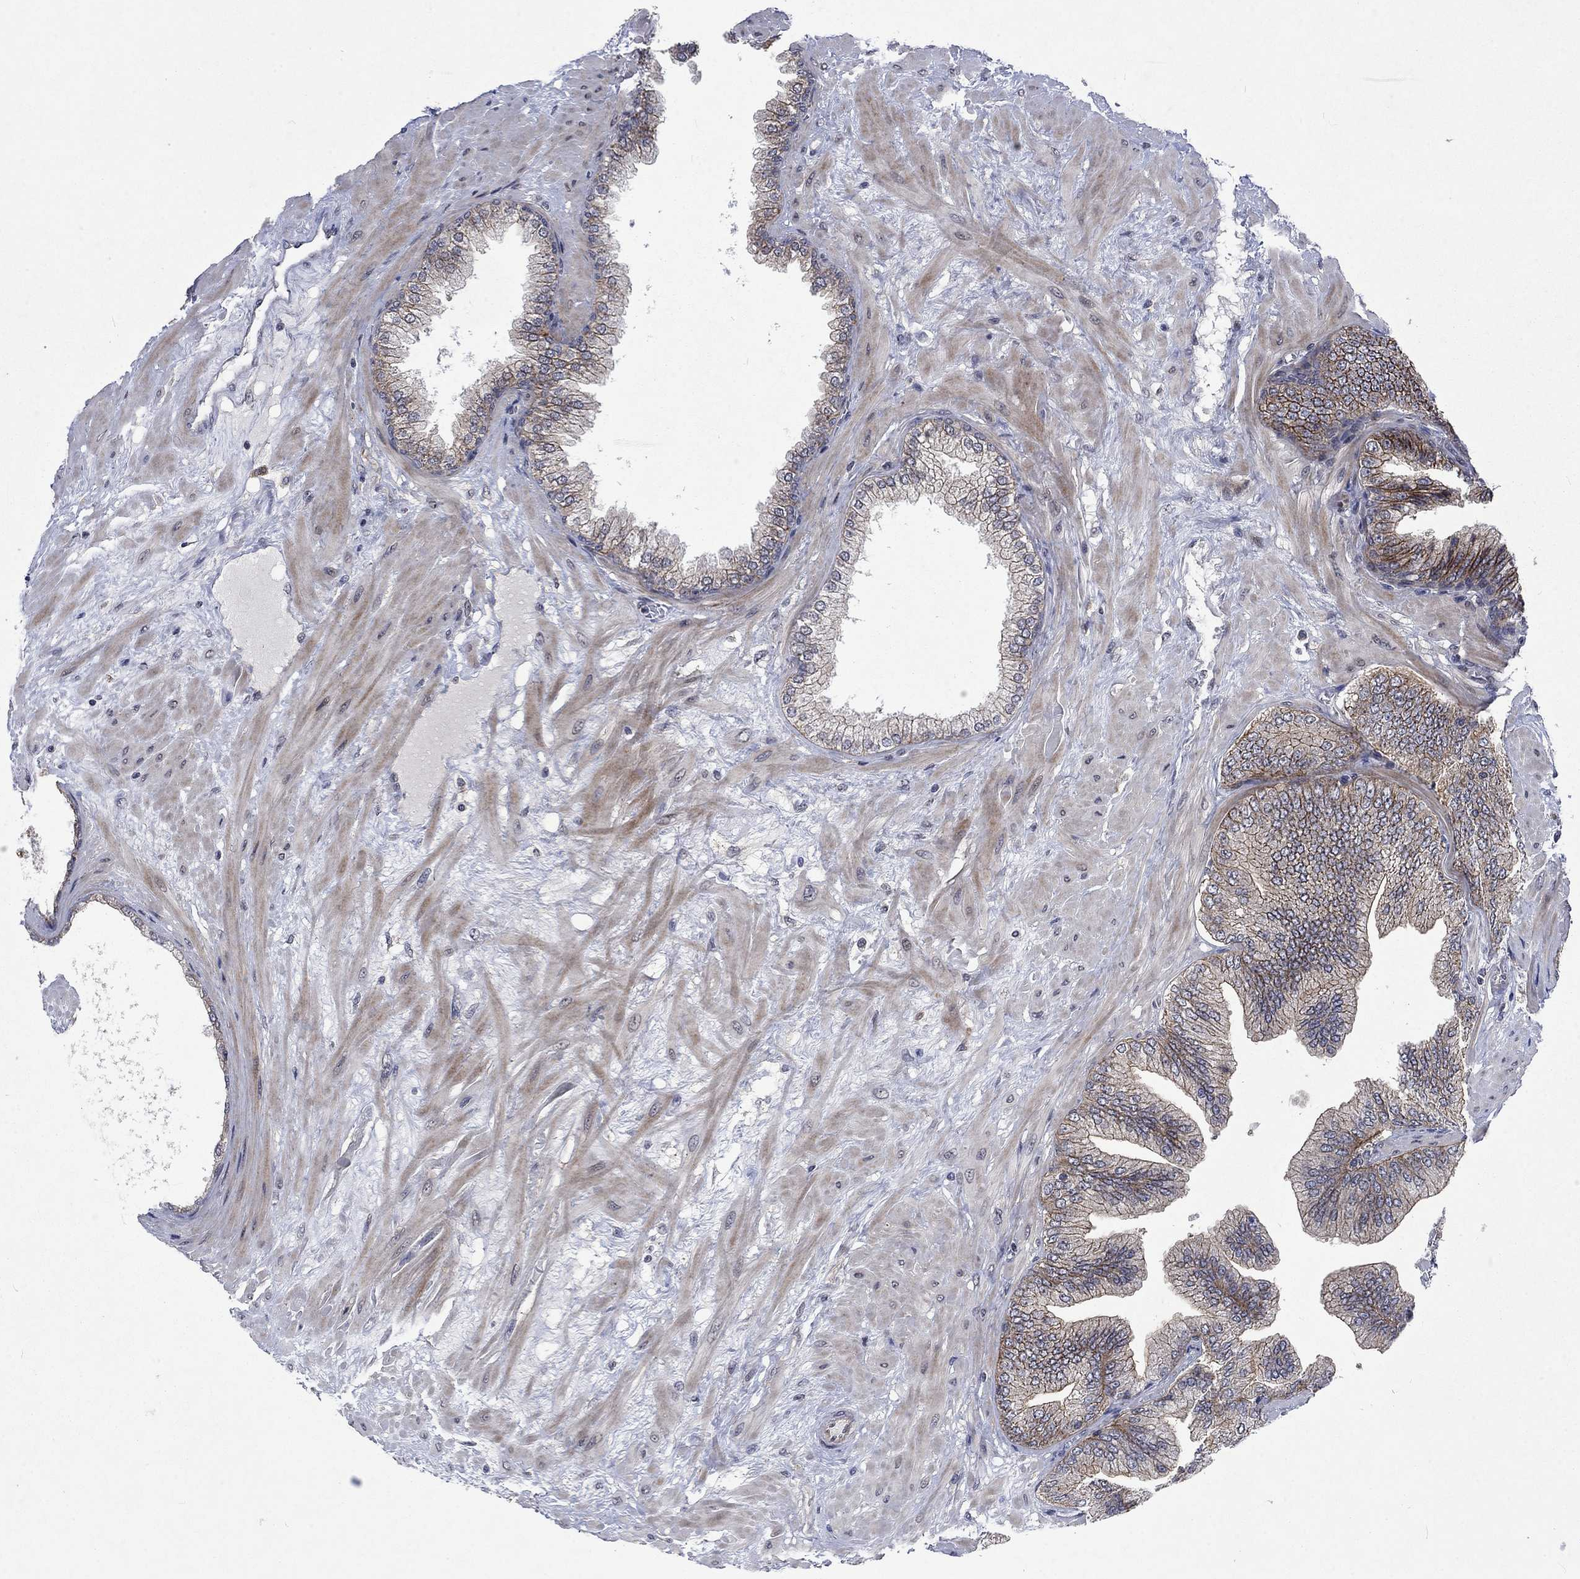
{"staining": {"intensity": "moderate", "quantity": "25%-75%", "location": "cytoplasmic/membranous"}, "tissue": "prostate cancer", "cell_type": "Tumor cells", "image_type": "cancer", "snomed": [{"axis": "morphology", "description": "Adenocarcinoma, Low grade"}, {"axis": "topography", "description": "Prostate"}], "caption": "This image shows IHC staining of human adenocarcinoma (low-grade) (prostate), with medium moderate cytoplasmic/membranous positivity in approximately 25%-75% of tumor cells.", "gene": "PPP1R9A", "patient": {"sex": "male", "age": 72}}